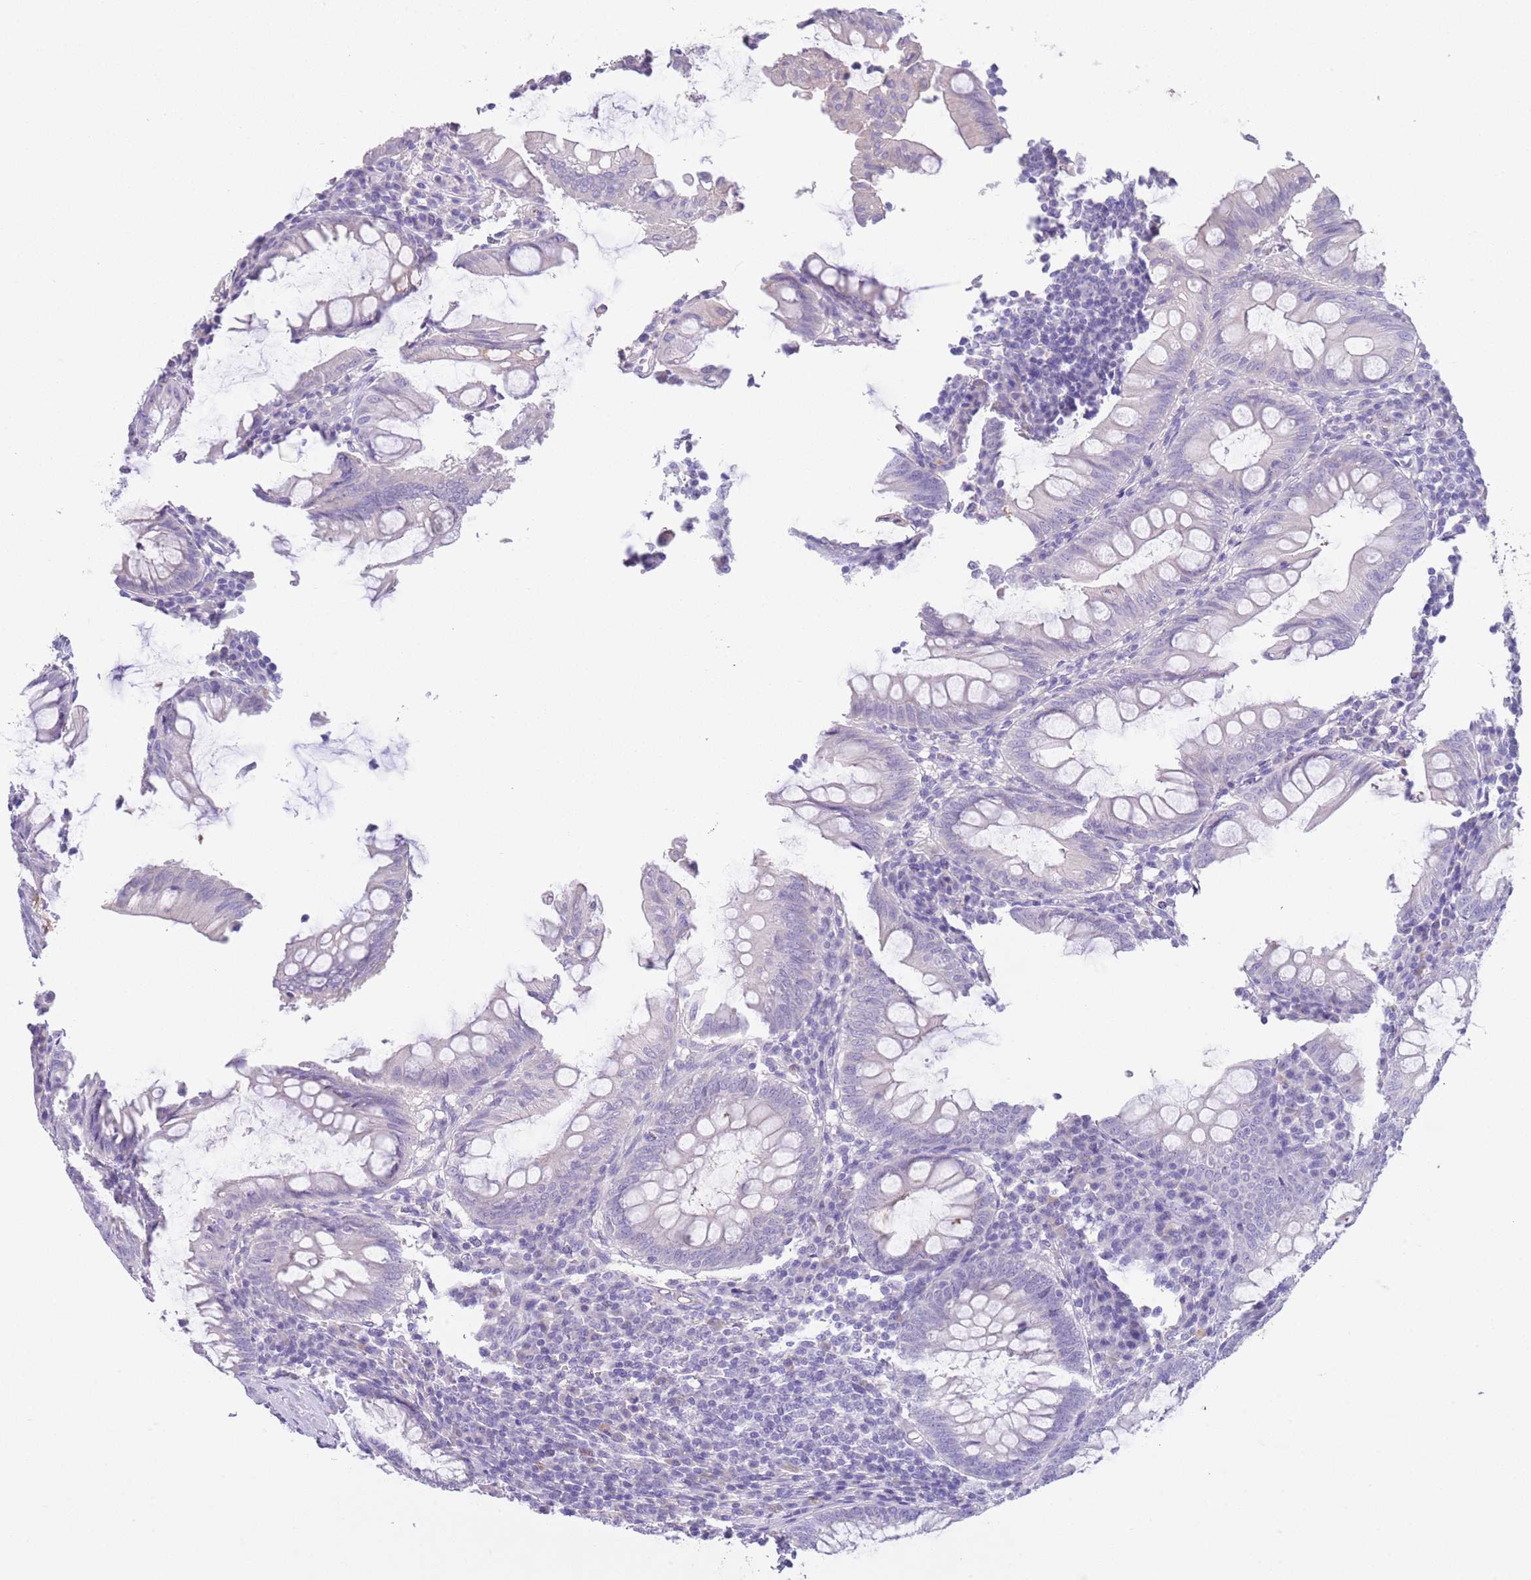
{"staining": {"intensity": "negative", "quantity": "none", "location": "none"}, "tissue": "appendix", "cell_type": "Glandular cells", "image_type": "normal", "snomed": [{"axis": "morphology", "description": "Normal tissue, NOS"}, {"axis": "topography", "description": "Appendix"}], "caption": "The photomicrograph shows no staining of glandular cells in benign appendix.", "gene": "IGFL4", "patient": {"sex": "male", "age": 83}}